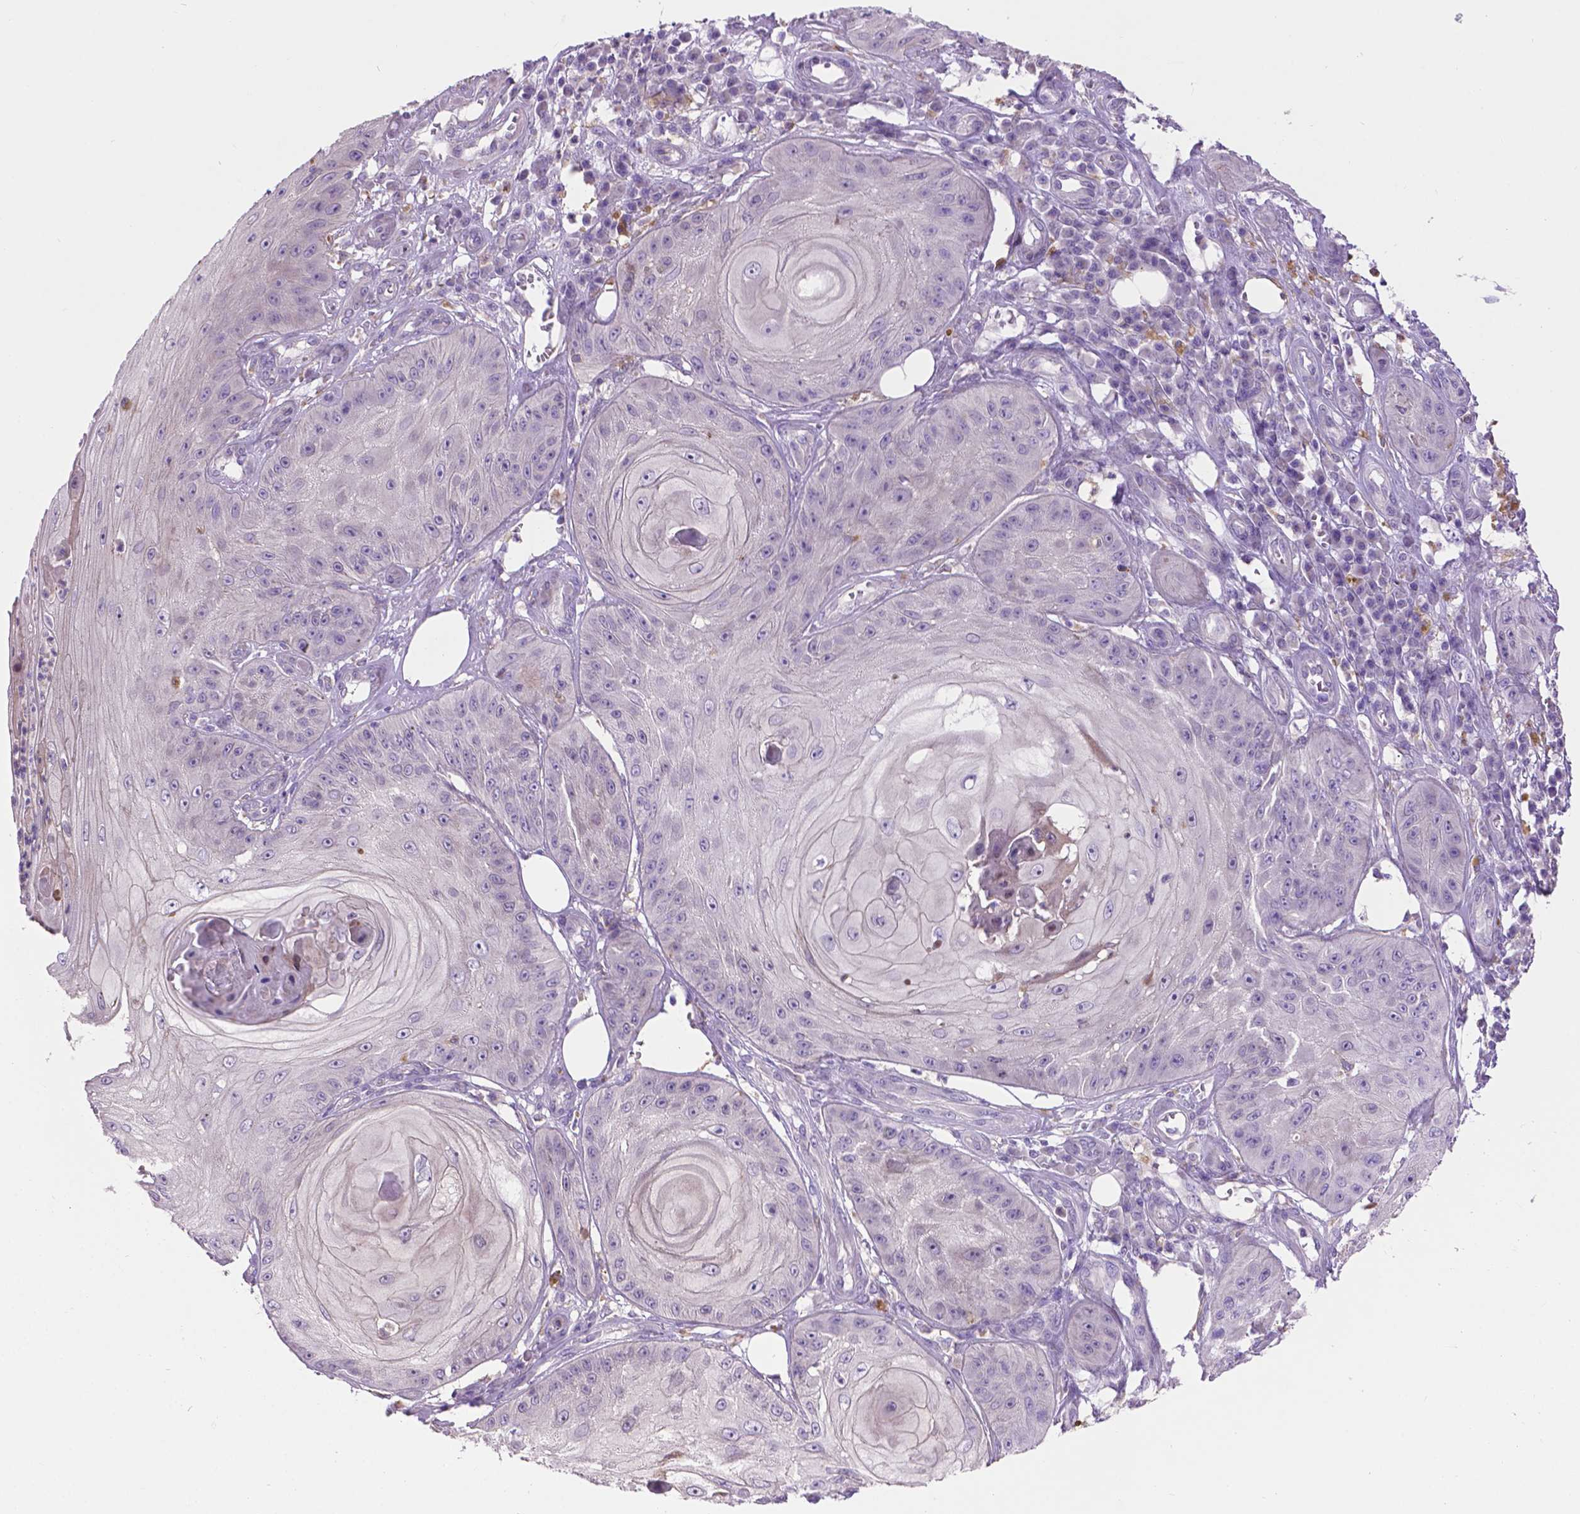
{"staining": {"intensity": "negative", "quantity": "none", "location": "none"}, "tissue": "skin cancer", "cell_type": "Tumor cells", "image_type": "cancer", "snomed": [{"axis": "morphology", "description": "Squamous cell carcinoma, NOS"}, {"axis": "topography", "description": "Skin"}], "caption": "This is a micrograph of IHC staining of skin cancer (squamous cell carcinoma), which shows no positivity in tumor cells. (DAB IHC, high magnification).", "gene": "CDH7", "patient": {"sex": "male", "age": 70}}